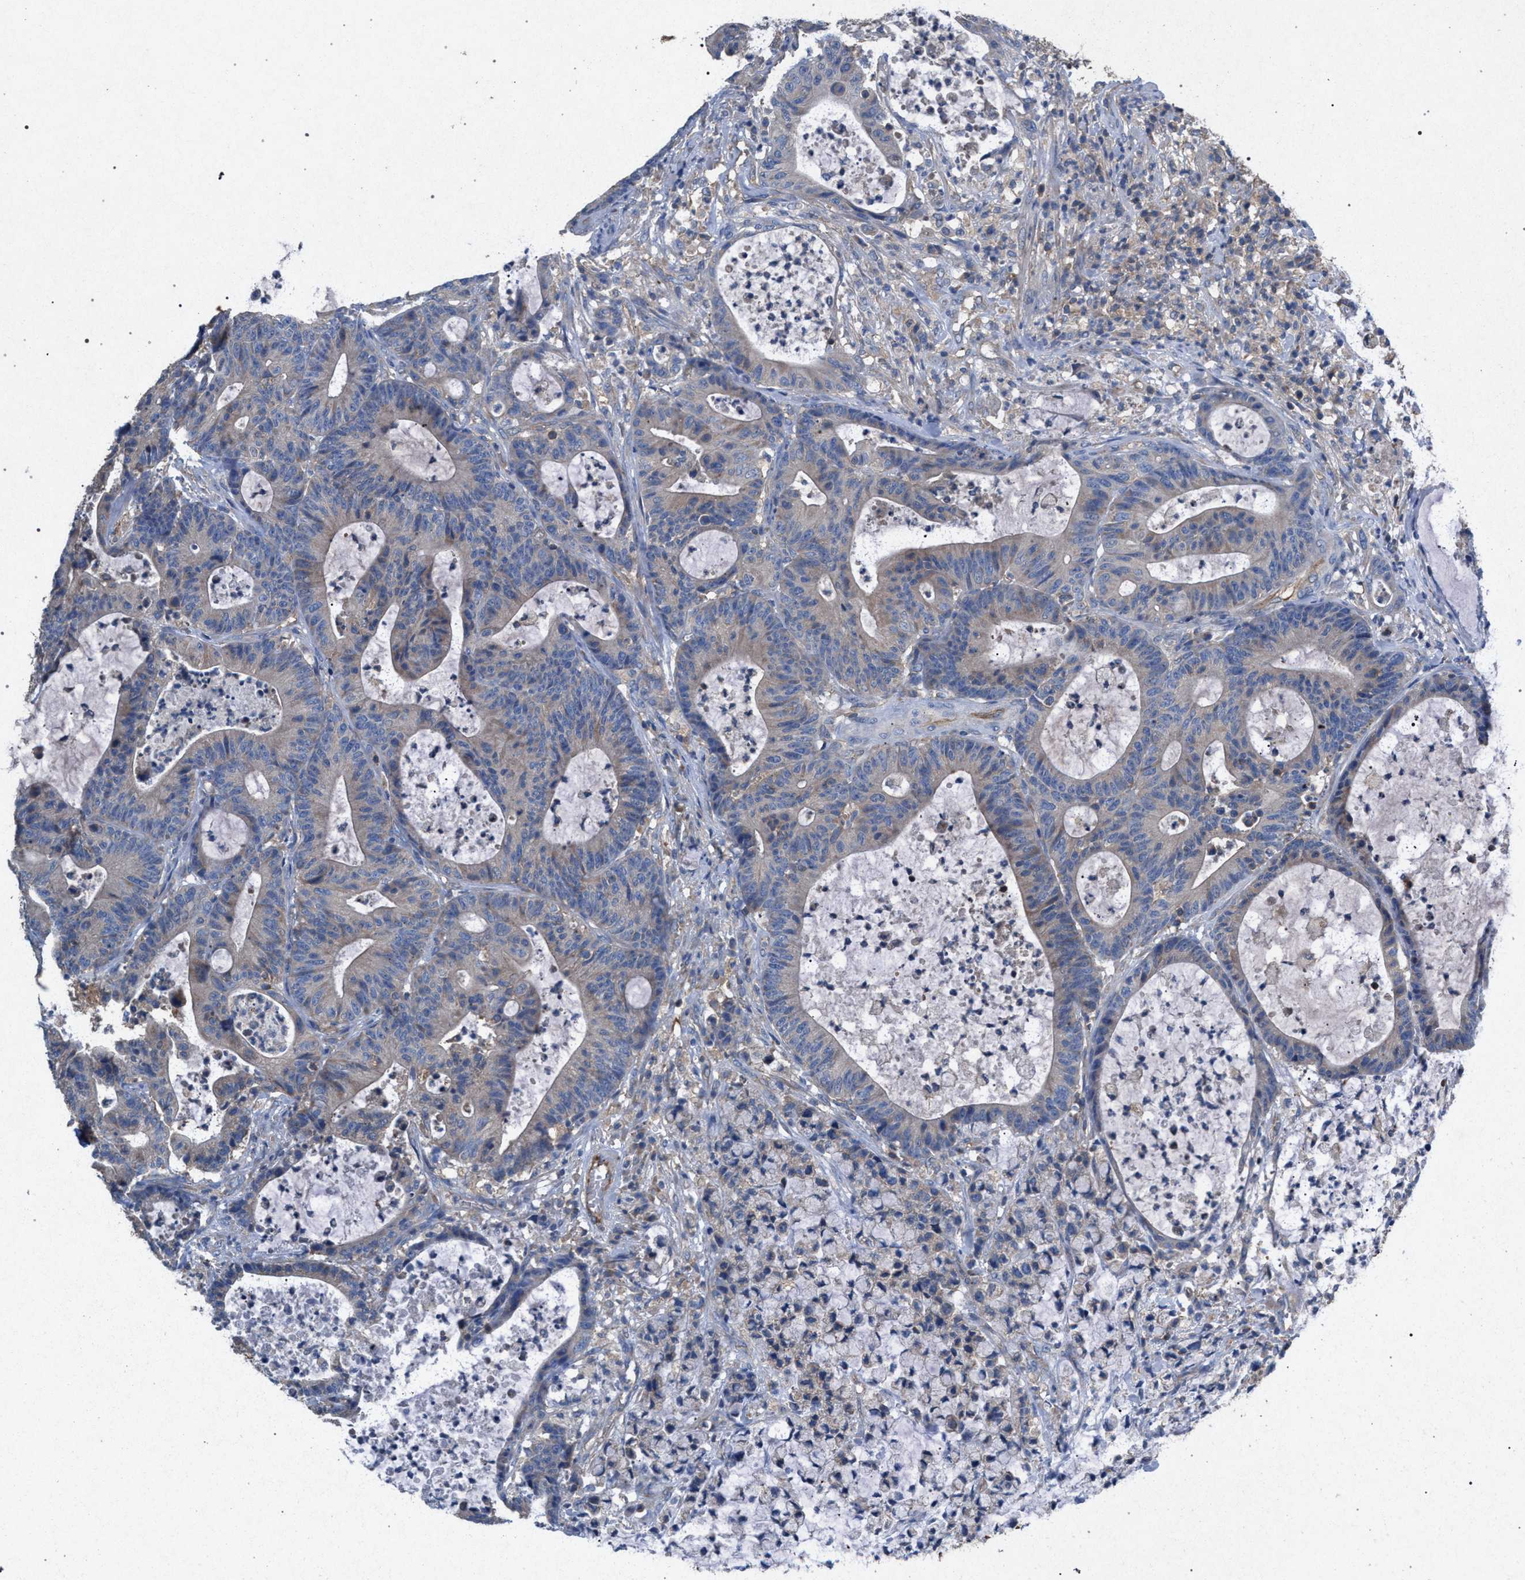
{"staining": {"intensity": "negative", "quantity": "none", "location": "none"}, "tissue": "colorectal cancer", "cell_type": "Tumor cells", "image_type": "cancer", "snomed": [{"axis": "morphology", "description": "Adenocarcinoma, NOS"}, {"axis": "topography", "description": "Colon"}], "caption": "Immunohistochemical staining of adenocarcinoma (colorectal) displays no significant expression in tumor cells.", "gene": "VPS13A", "patient": {"sex": "female", "age": 84}}